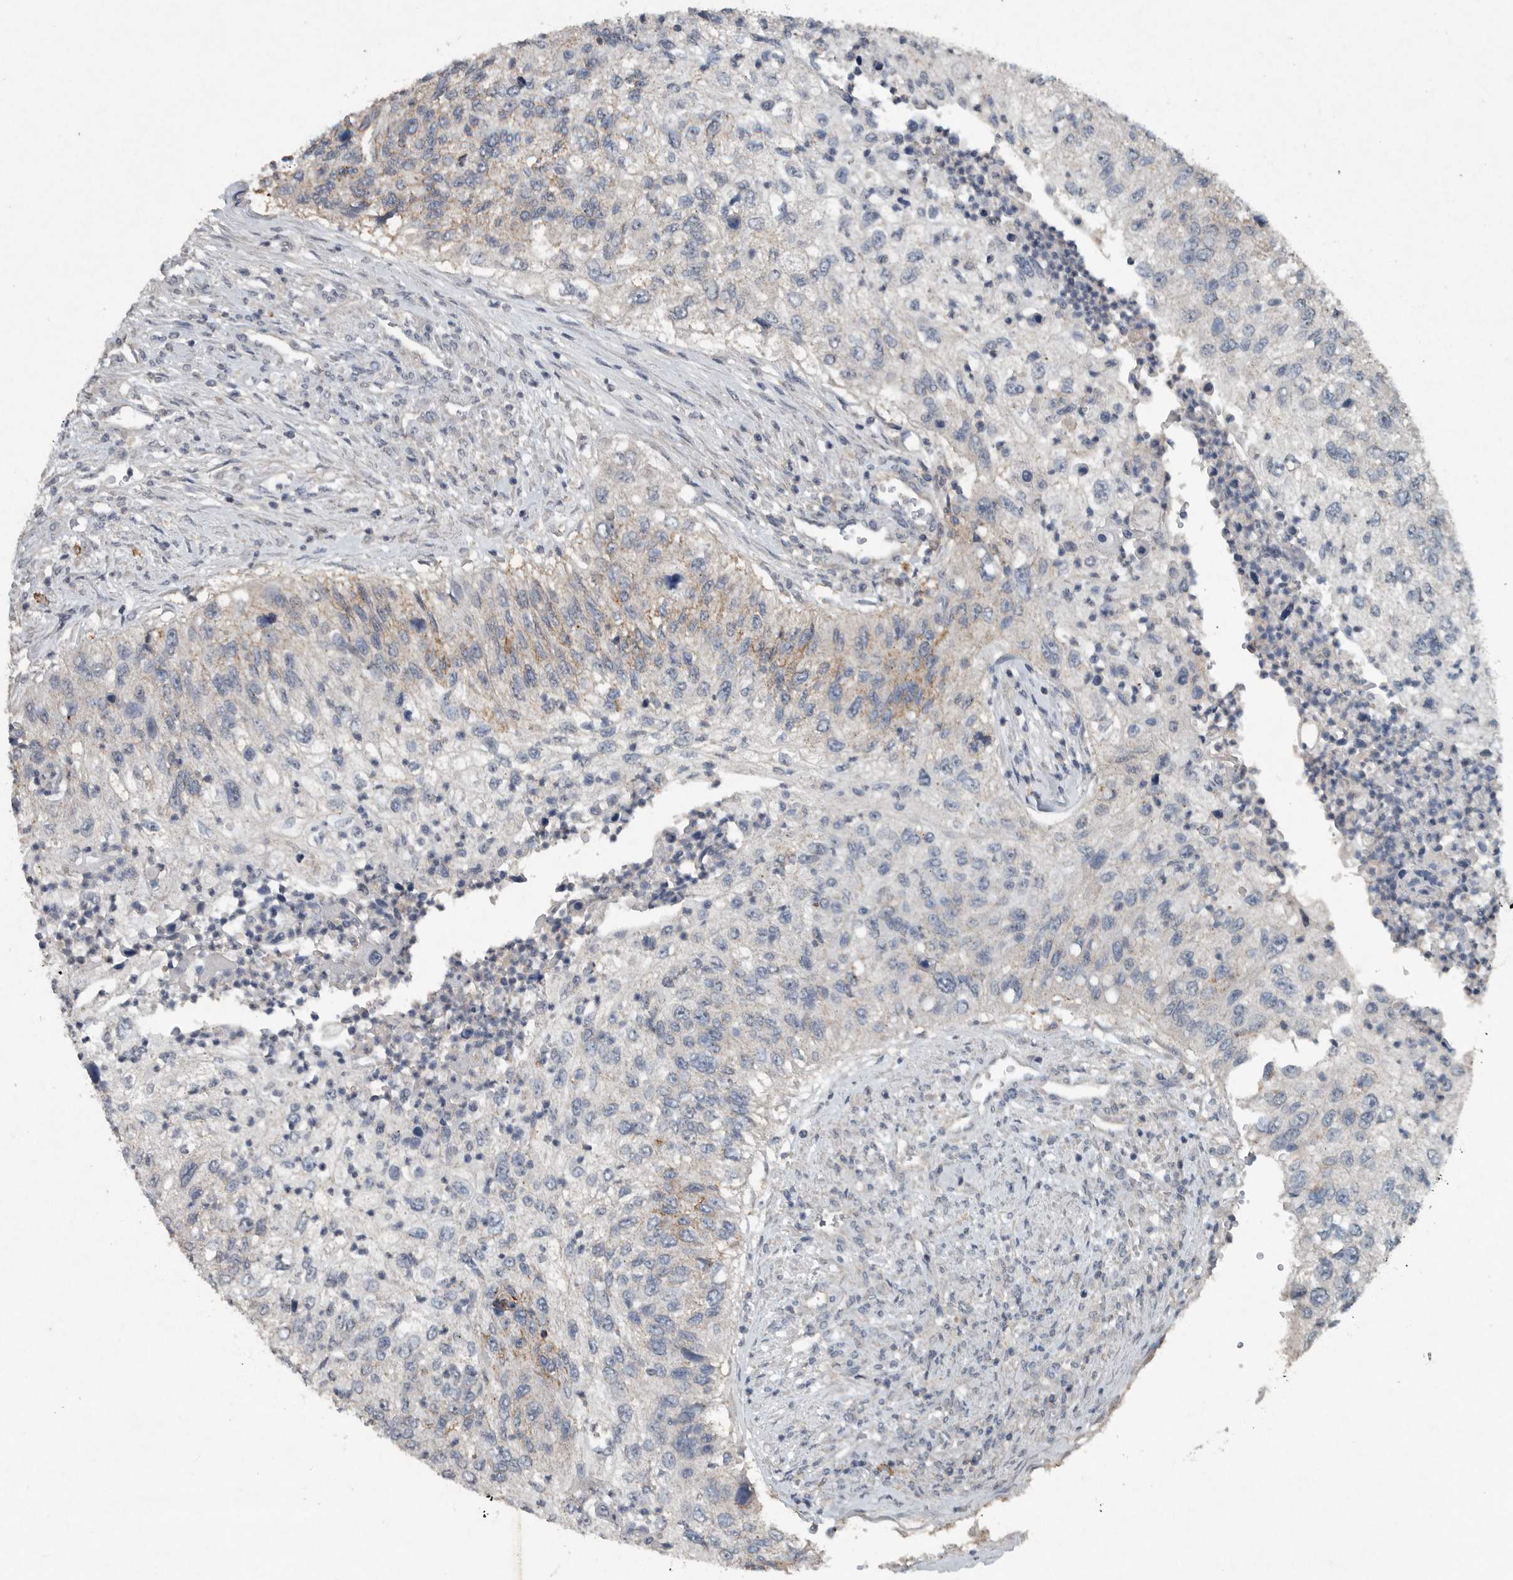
{"staining": {"intensity": "moderate", "quantity": "<25%", "location": "cytoplasmic/membranous"}, "tissue": "urothelial cancer", "cell_type": "Tumor cells", "image_type": "cancer", "snomed": [{"axis": "morphology", "description": "Urothelial carcinoma, High grade"}, {"axis": "topography", "description": "Urinary bladder"}], "caption": "Protein analysis of high-grade urothelial carcinoma tissue shows moderate cytoplasmic/membranous positivity in about <25% of tumor cells.", "gene": "IL20", "patient": {"sex": "female", "age": 60}}